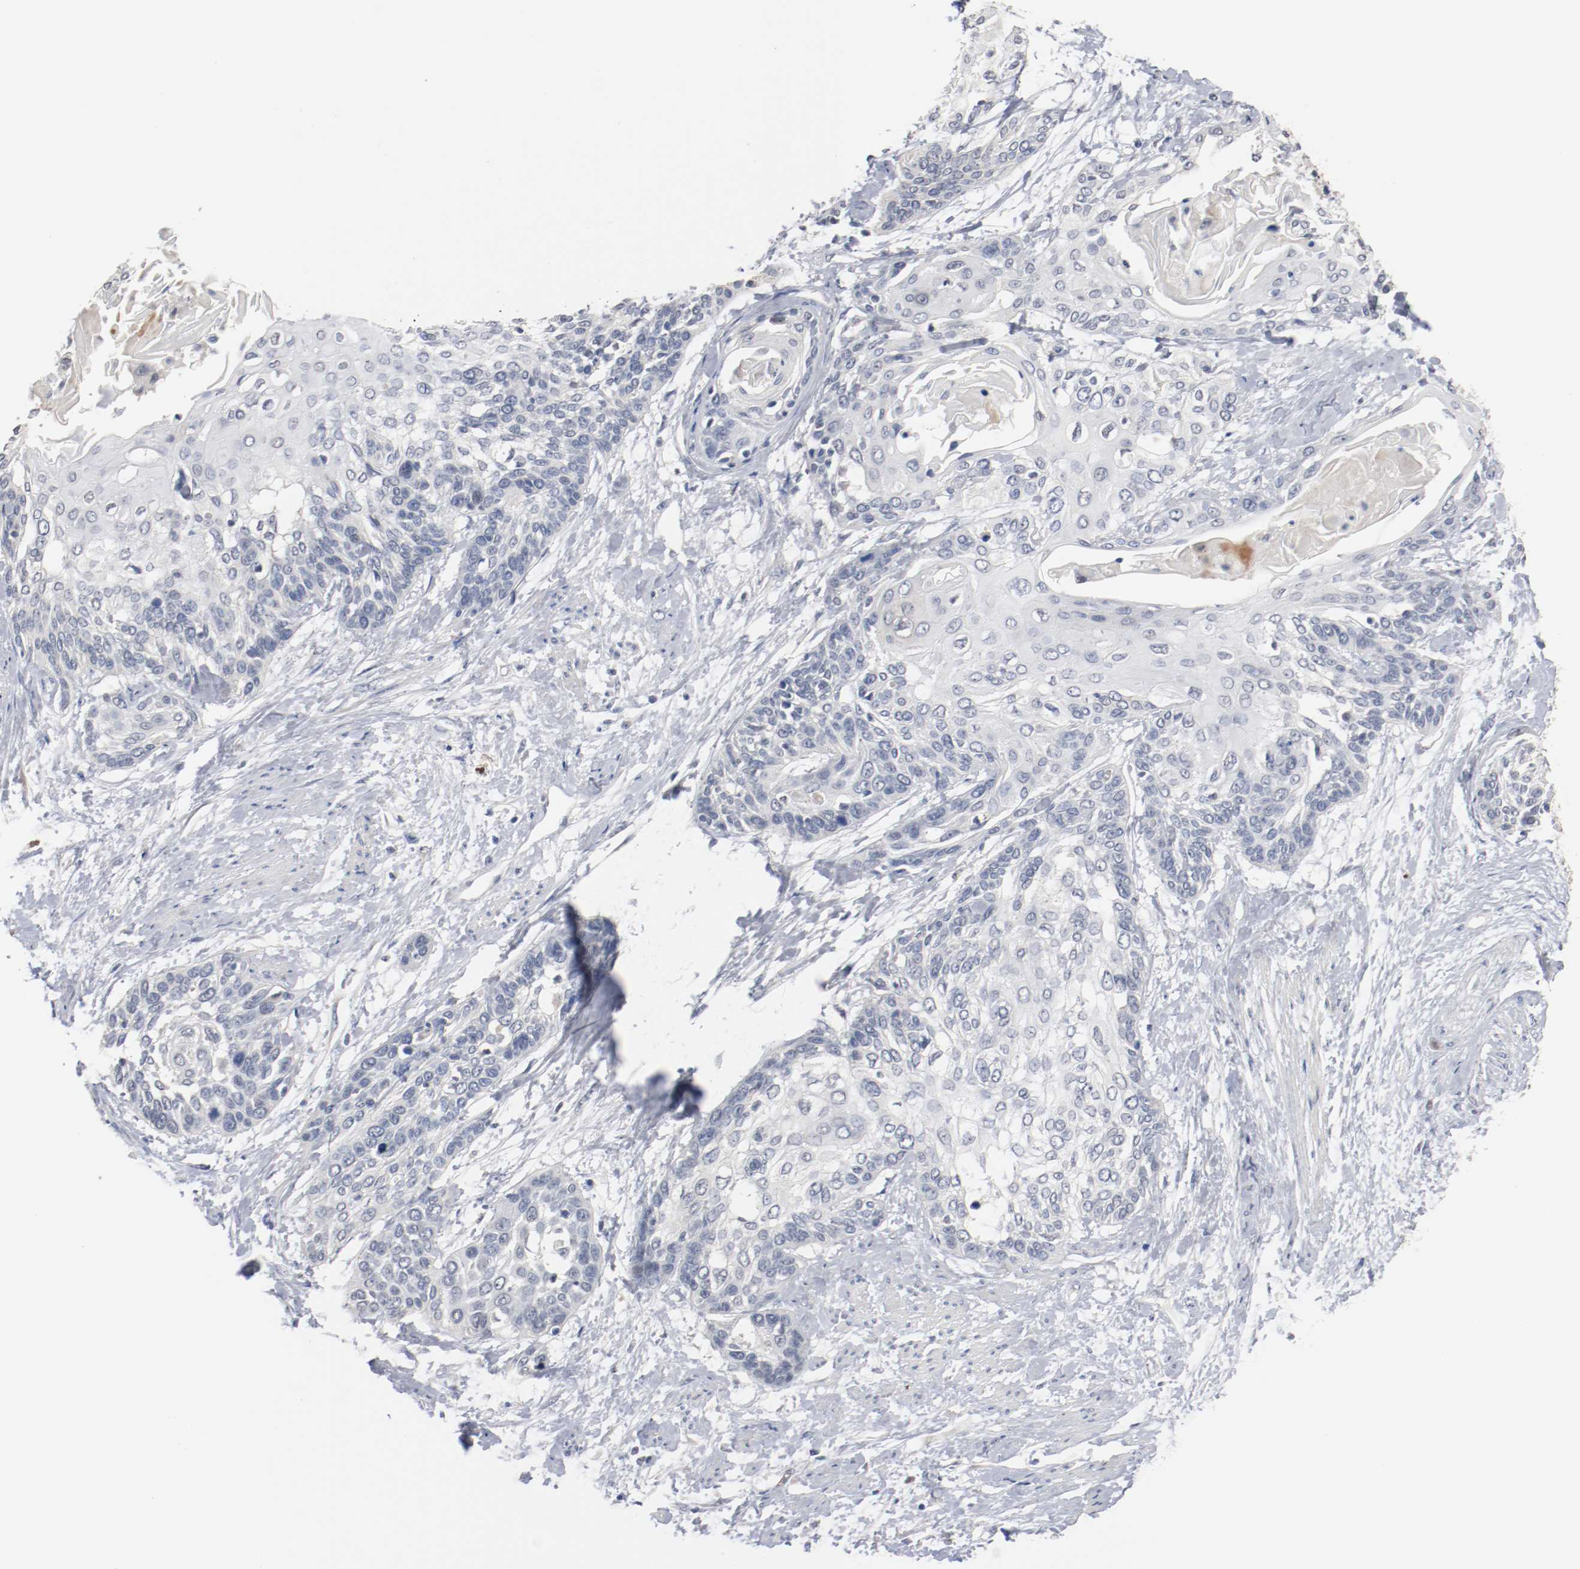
{"staining": {"intensity": "negative", "quantity": "none", "location": "none"}, "tissue": "cervical cancer", "cell_type": "Tumor cells", "image_type": "cancer", "snomed": [{"axis": "morphology", "description": "Squamous cell carcinoma, NOS"}, {"axis": "topography", "description": "Cervix"}], "caption": "This is an immunohistochemistry micrograph of cervical squamous cell carcinoma. There is no staining in tumor cells.", "gene": "ERICH1", "patient": {"sex": "female", "age": 57}}